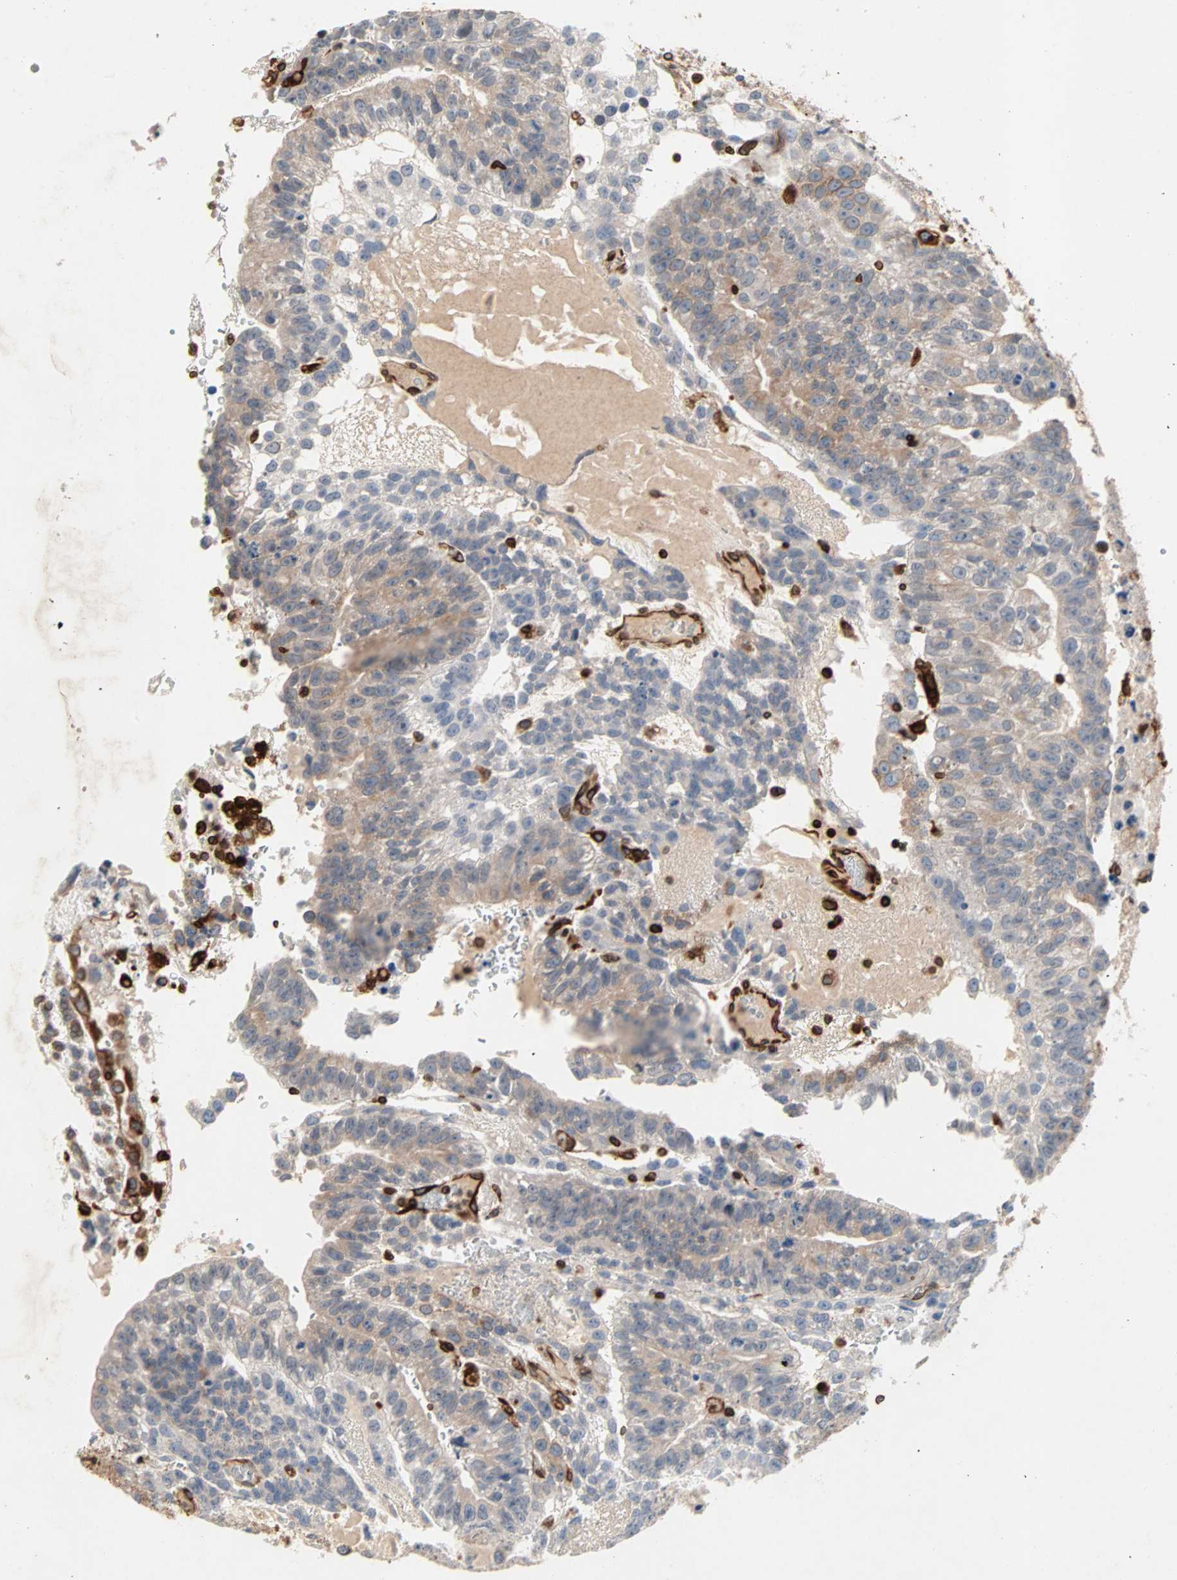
{"staining": {"intensity": "moderate", "quantity": "25%-75%", "location": "cytoplasmic/membranous"}, "tissue": "testis cancer", "cell_type": "Tumor cells", "image_type": "cancer", "snomed": [{"axis": "morphology", "description": "Seminoma, NOS"}, {"axis": "morphology", "description": "Carcinoma, Embryonal, NOS"}, {"axis": "topography", "description": "Testis"}], "caption": "Immunohistochemistry histopathology image of human testis cancer stained for a protein (brown), which reveals medium levels of moderate cytoplasmic/membranous staining in approximately 25%-75% of tumor cells.", "gene": "TAPBP", "patient": {"sex": "male", "age": 52}}